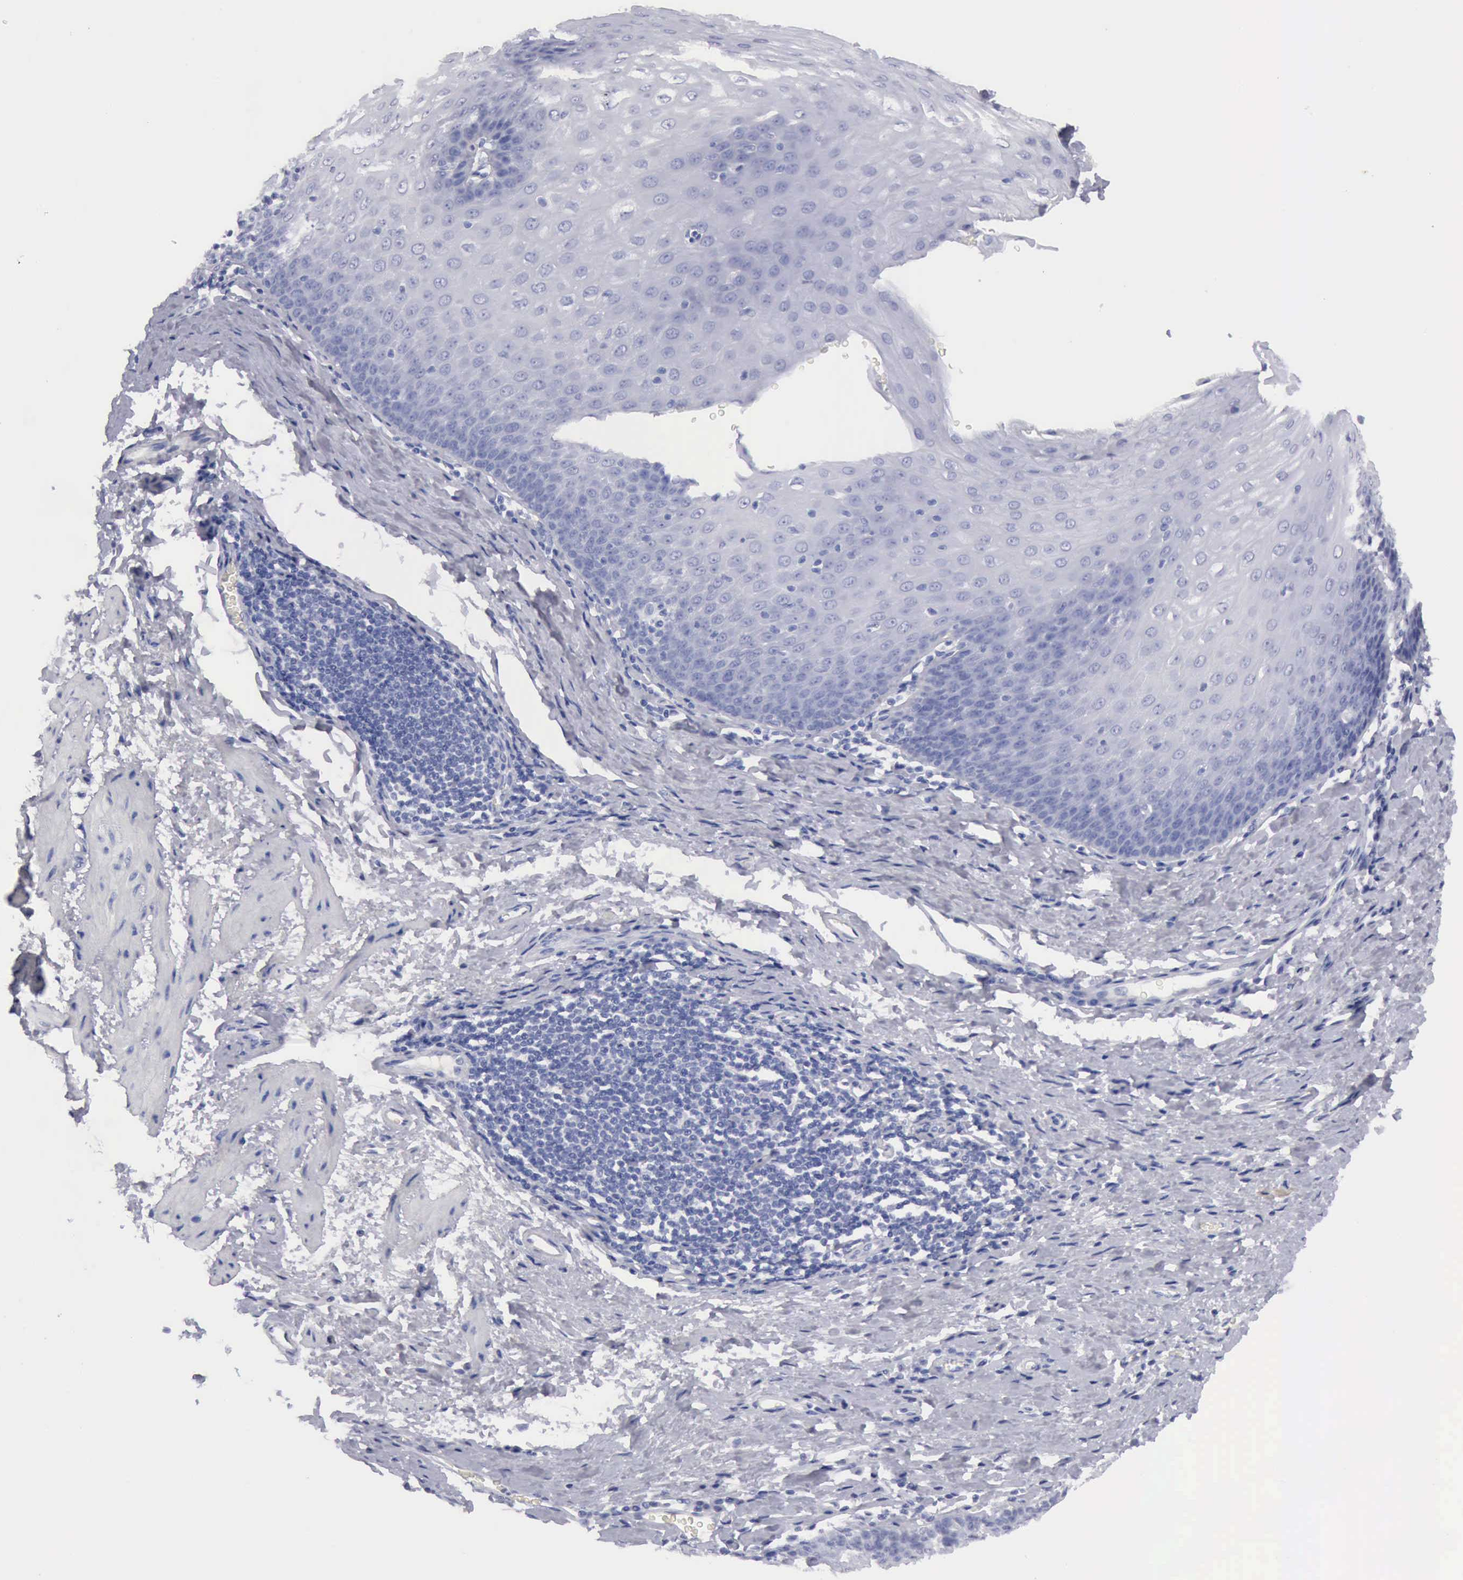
{"staining": {"intensity": "negative", "quantity": "none", "location": "none"}, "tissue": "esophagus", "cell_type": "Squamous epithelial cells", "image_type": "normal", "snomed": [{"axis": "morphology", "description": "Normal tissue, NOS"}, {"axis": "topography", "description": "Esophagus"}], "caption": "Histopathology image shows no significant protein positivity in squamous epithelial cells of benign esophagus. (DAB immunohistochemistry (IHC) with hematoxylin counter stain).", "gene": "CYP19A1", "patient": {"sex": "female", "age": 61}}